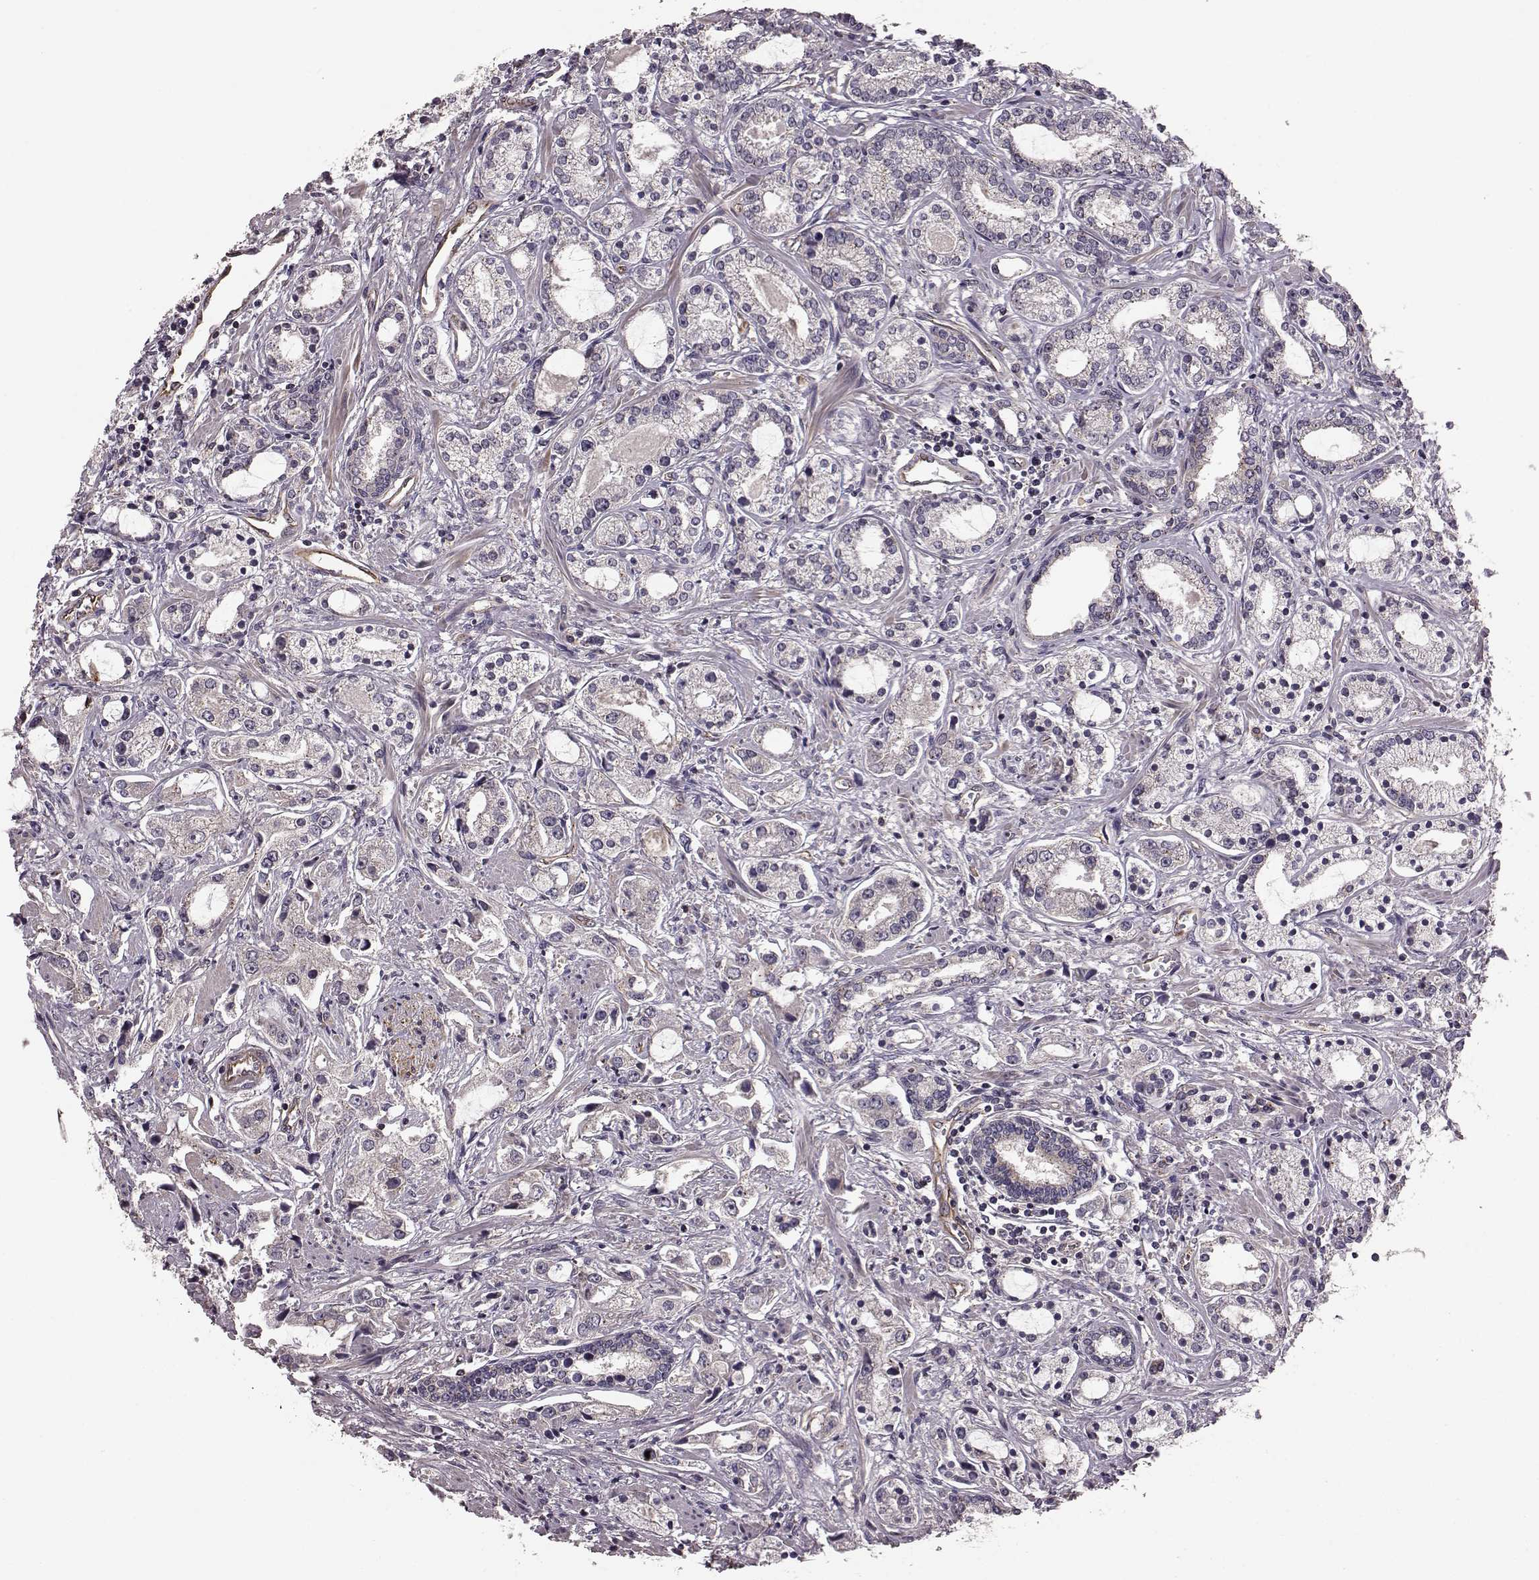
{"staining": {"intensity": "negative", "quantity": "none", "location": "none"}, "tissue": "prostate cancer", "cell_type": "Tumor cells", "image_type": "cancer", "snomed": [{"axis": "morphology", "description": "Adenocarcinoma, Medium grade"}, {"axis": "topography", "description": "Prostate"}], "caption": "Adenocarcinoma (medium-grade) (prostate) stained for a protein using immunohistochemistry (IHC) displays no positivity tumor cells.", "gene": "NTF3", "patient": {"sex": "male", "age": 57}}